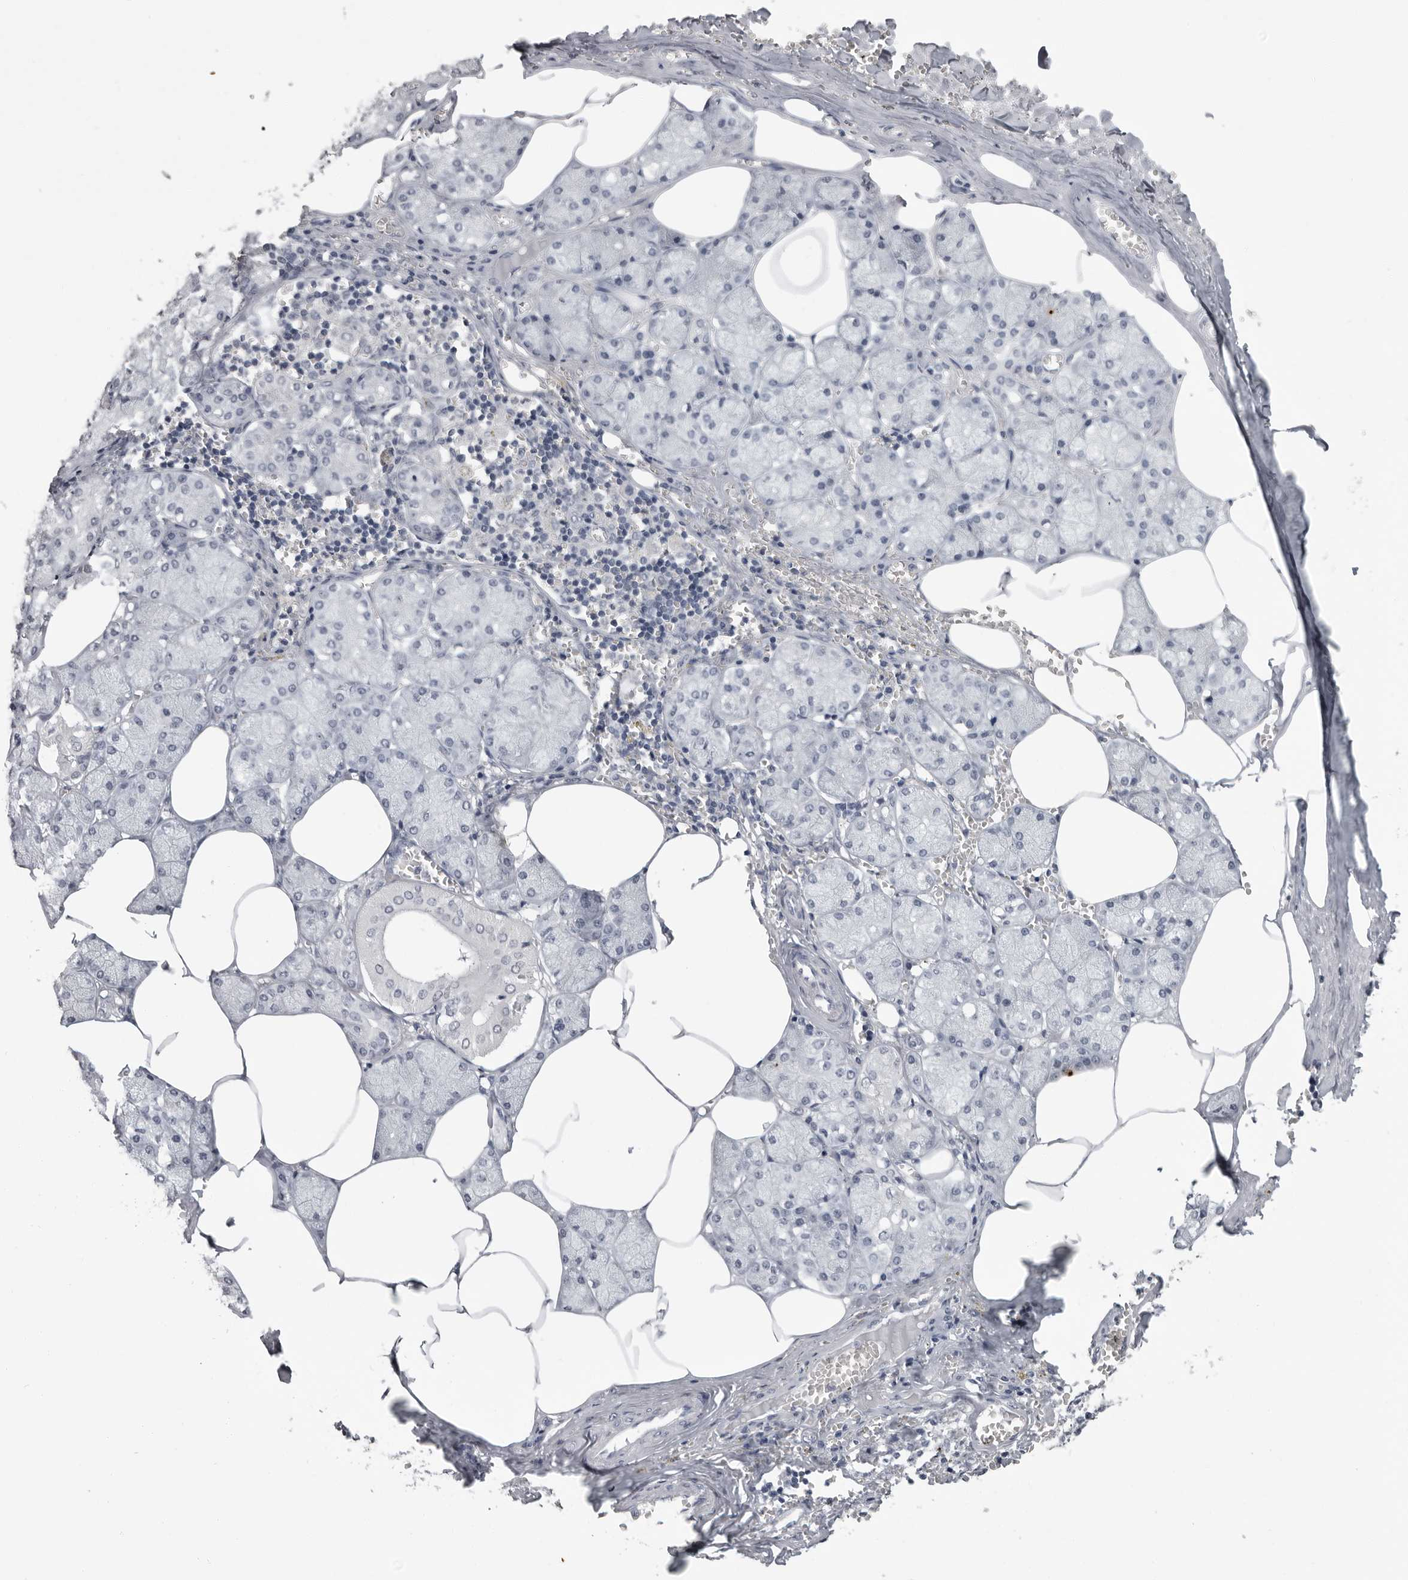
{"staining": {"intensity": "negative", "quantity": "none", "location": "none"}, "tissue": "salivary gland", "cell_type": "Glandular cells", "image_type": "normal", "snomed": [{"axis": "morphology", "description": "Normal tissue, NOS"}, {"axis": "topography", "description": "Salivary gland"}], "caption": "DAB immunohistochemical staining of normal salivary gland demonstrates no significant expression in glandular cells. (Stains: DAB immunohistochemistry with hematoxylin counter stain, Microscopy: brightfield microscopy at high magnification).", "gene": "HEPACAM", "patient": {"sex": "male", "age": 62}}